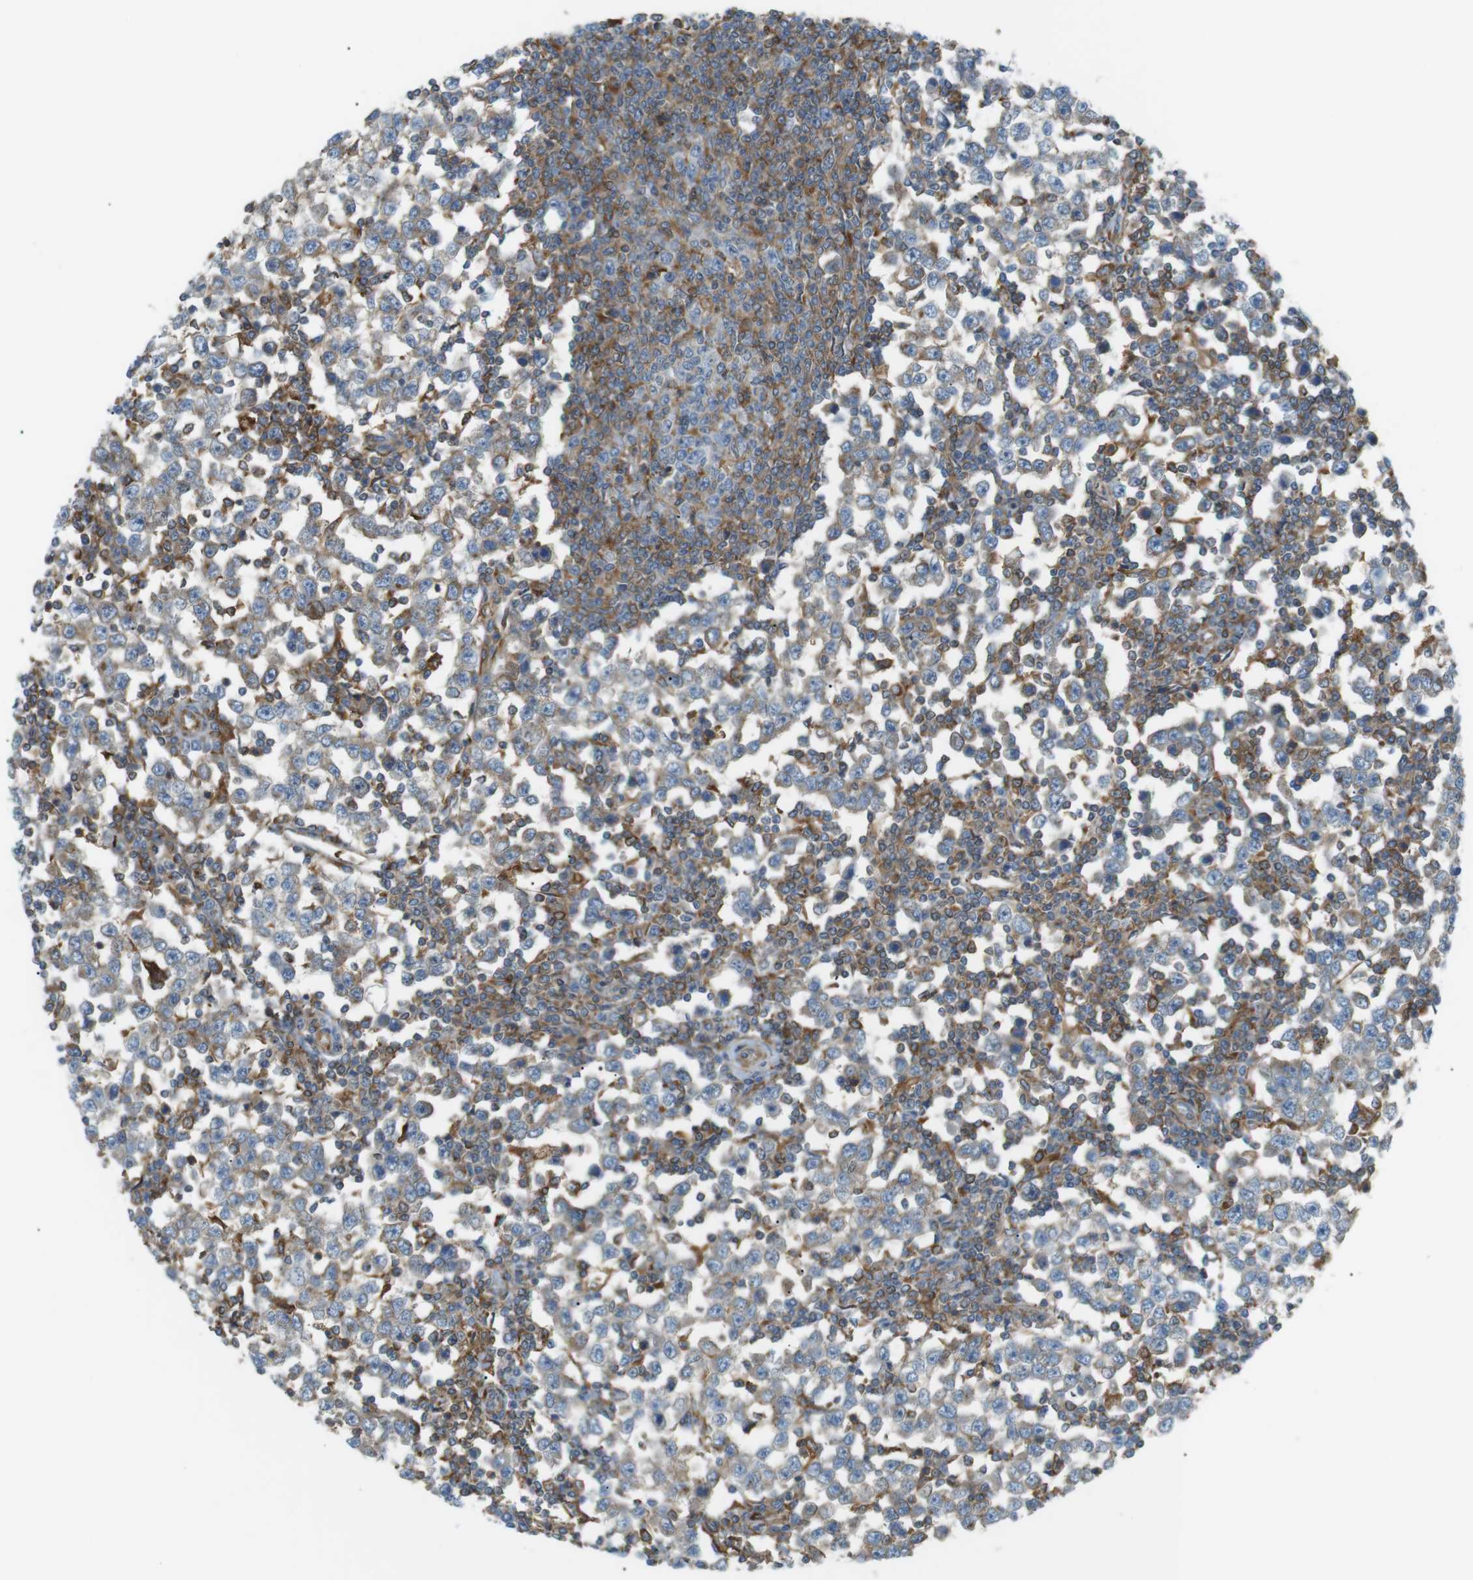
{"staining": {"intensity": "weak", "quantity": "25%-75%", "location": "cytoplasmic/membranous"}, "tissue": "testis cancer", "cell_type": "Tumor cells", "image_type": "cancer", "snomed": [{"axis": "morphology", "description": "Seminoma, NOS"}, {"axis": "topography", "description": "Testis"}], "caption": "Immunohistochemistry (IHC) micrograph of neoplastic tissue: testis cancer stained using IHC demonstrates low levels of weak protein expression localized specifically in the cytoplasmic/membranous of tumor cells, appearing as a cytoplasmic/membranous brown color.", "gene": "PEPD", "patient": {"sex": "male", "age": 65}}